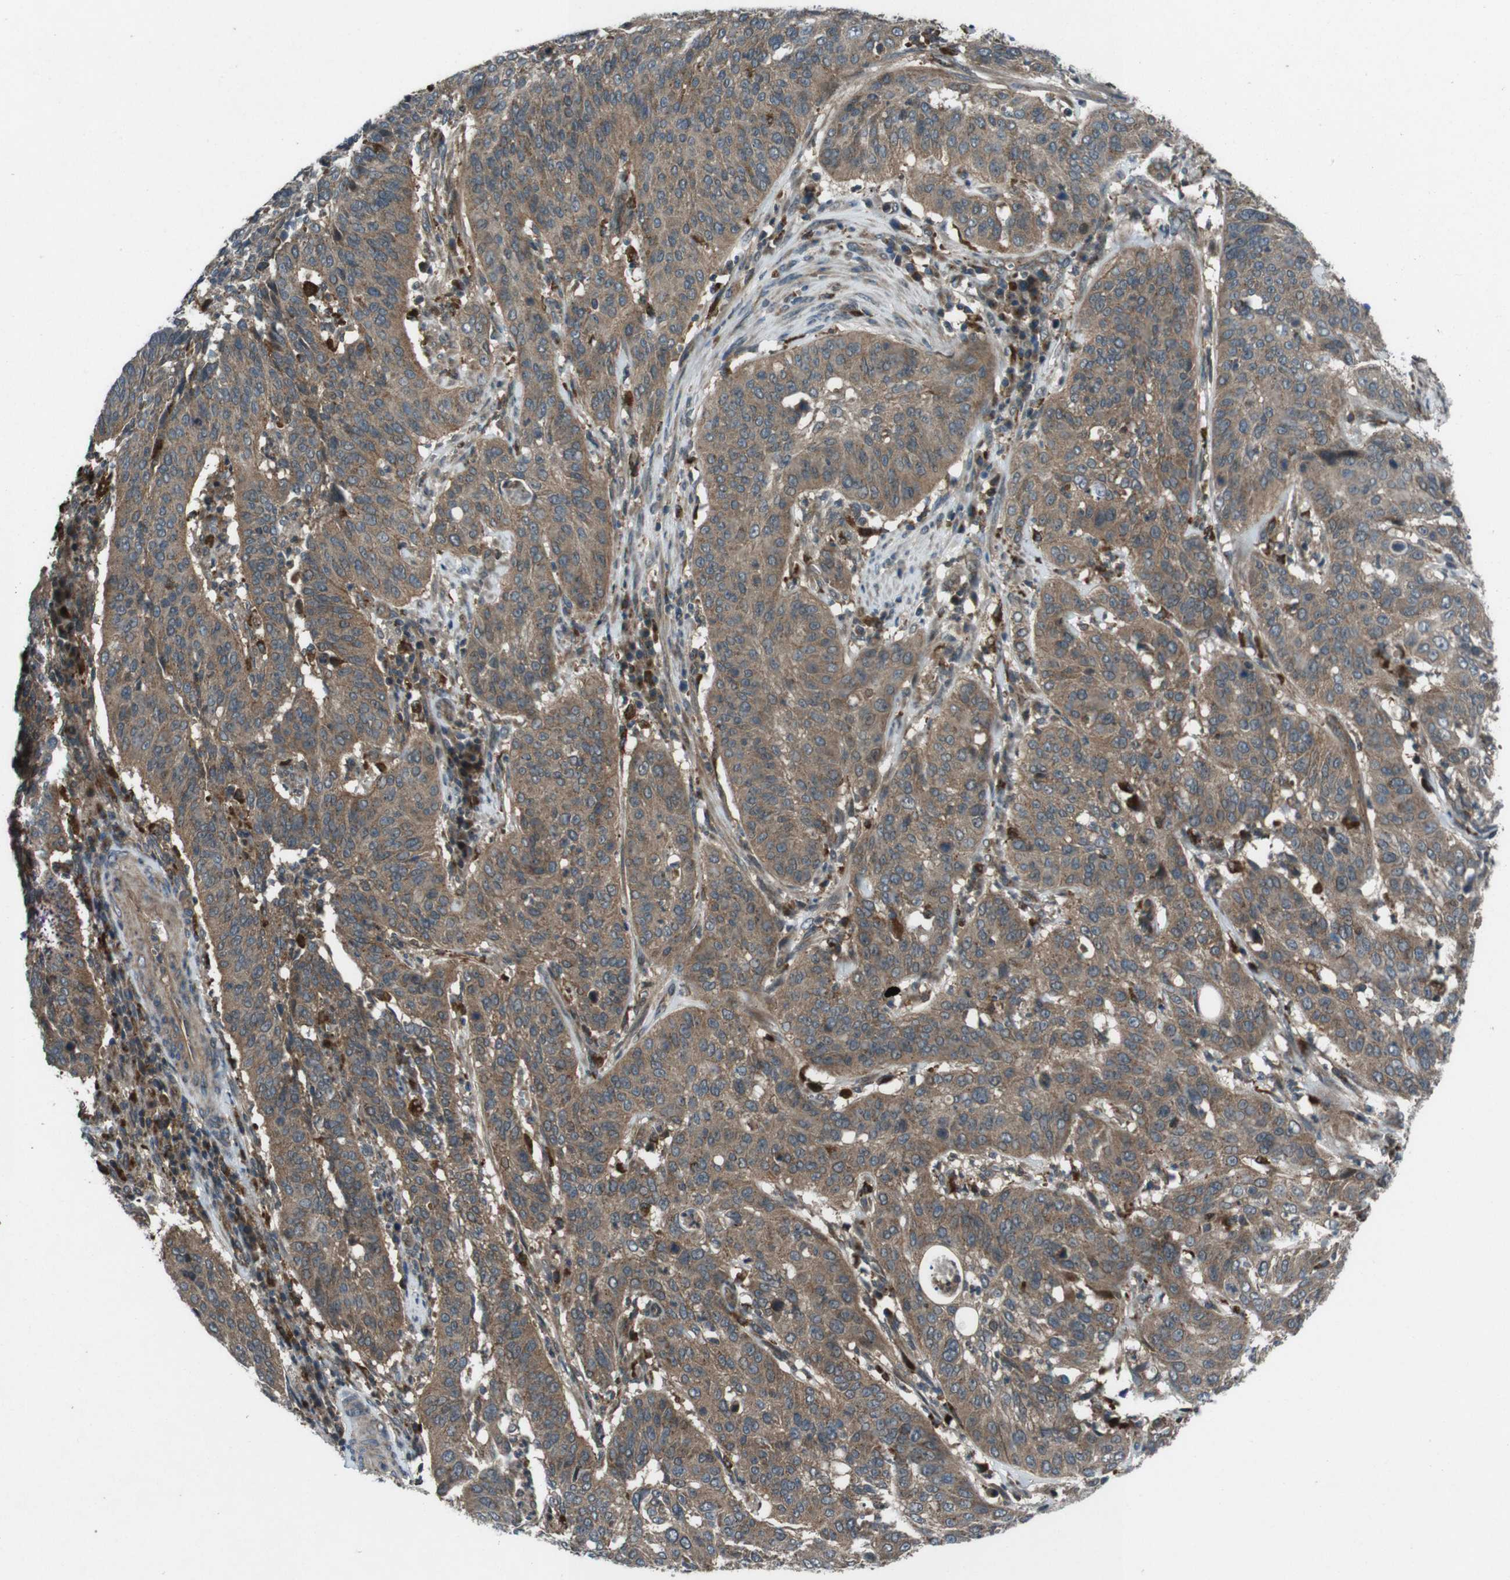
{"staining": {"intensity": "moderate", "quantity": ">75%", "location": "cytoplasmic/membranous"}, "tissue": "cervical cancer", "cell_type": "Tumor cells", "image_type": "cancer", "snomed": [{"axis": "morphology", "description": "Normal tissue, NOS"}, {"axis": "morphology", "description": "Squamous cell carcinoma, NOS"}, {"axis": "topography", "description": "Cervix"}], "caption": "Cervical cancer (squamous cell carcinoma) stained with a brown dye shows moderate cytoplasmic/membranous positive positivity in approximately >75% of tumor cells.", "gene": "SLC27A4", "patient": {"sex": "female", "age": 39}}